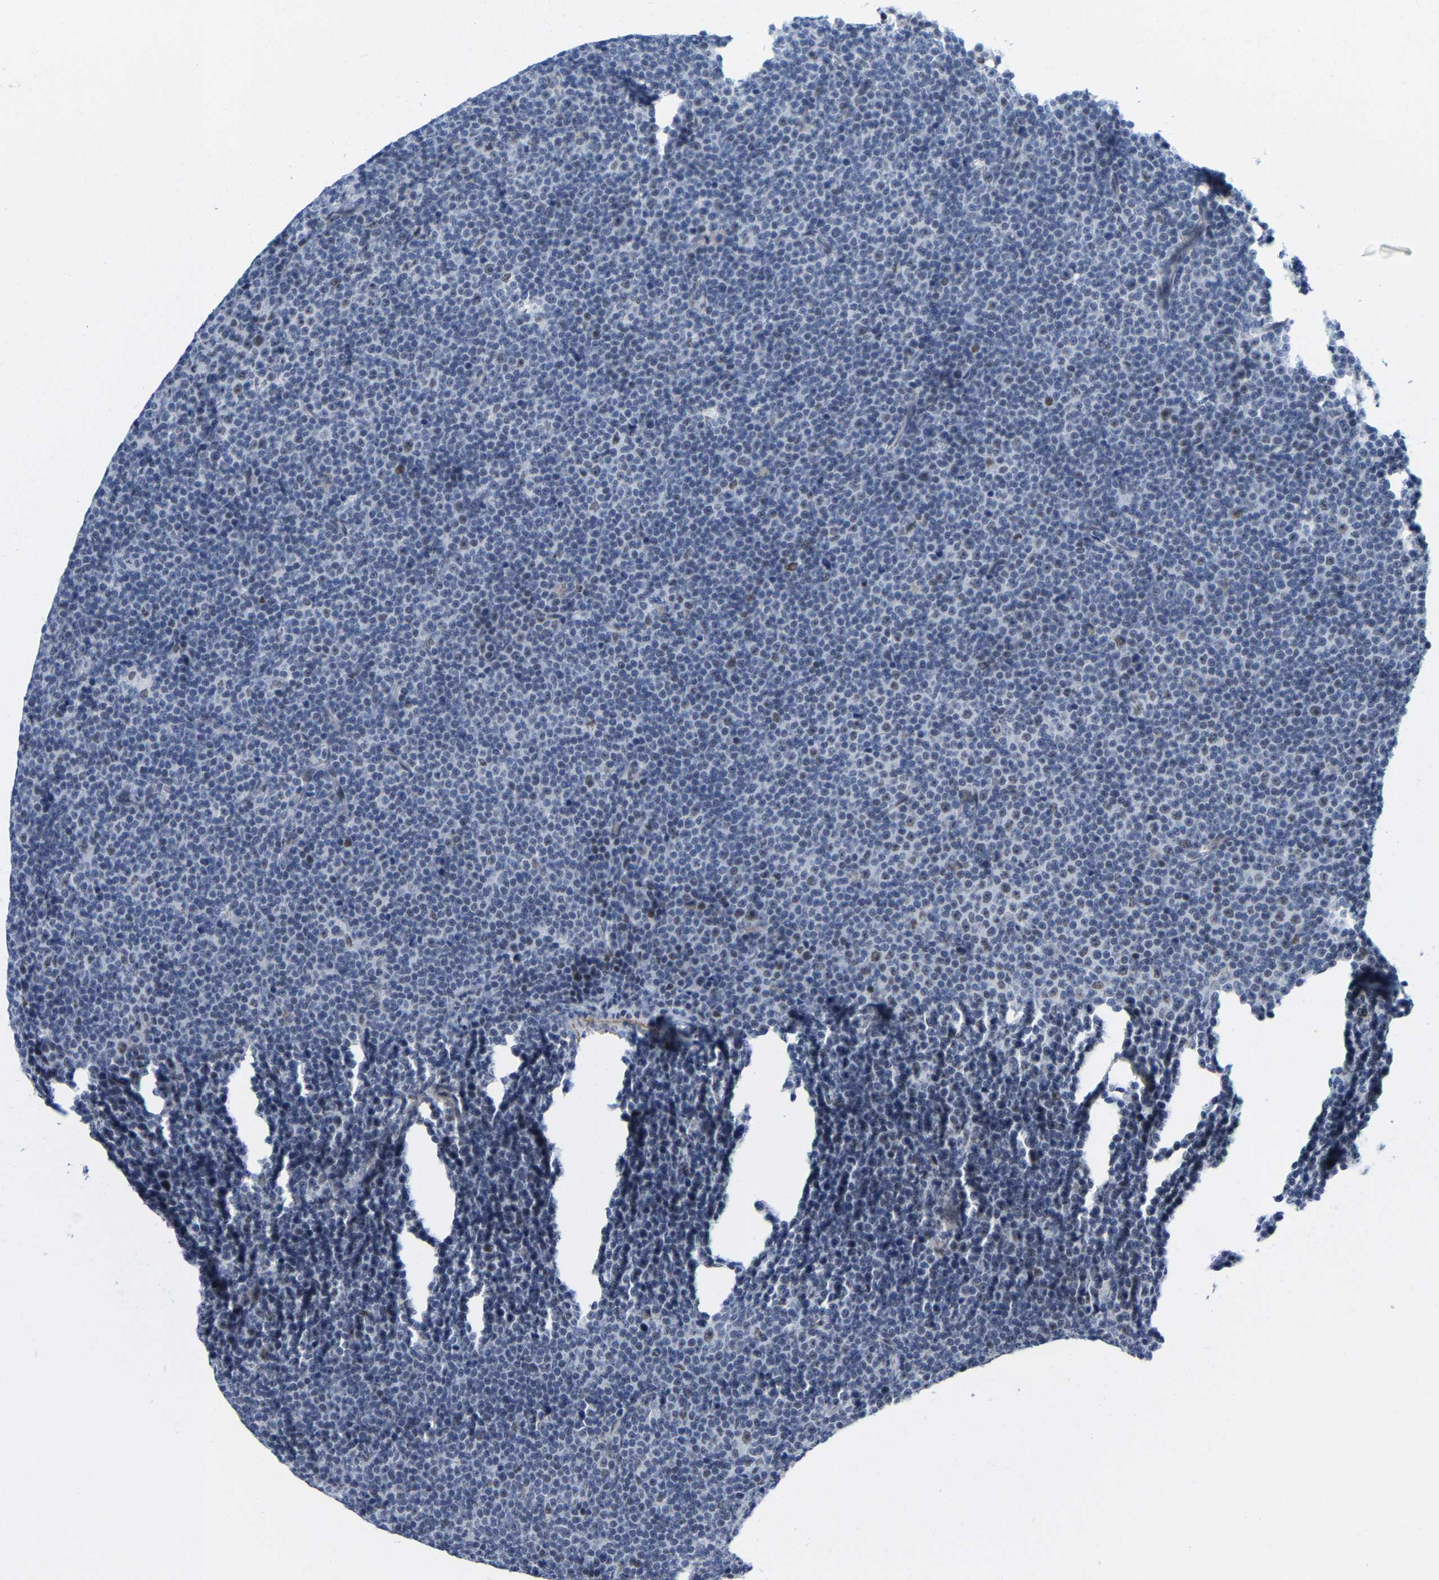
{"staining": {"intensity": "weak", "quantity": "<25%", "location": "nuclear"}, "tissue": "lymphoma", "cell_type": "Tumor cells", "image_type": "cancer", "snomed": [{"axis": "morphology", "description": "Malignant lymphoma, non-Hodgkin's type, Low grade"}, {"axis": "topography", "description": "Lymph node"}], "caption": "This image is of lymphoma stained with immunohistochemistry to label a protein in brown with the nuclei are counter-stained blue. There is no staining in tumor cells.", "gene": "FAM180A", "patient": {"sex": "female", "age": 67}}